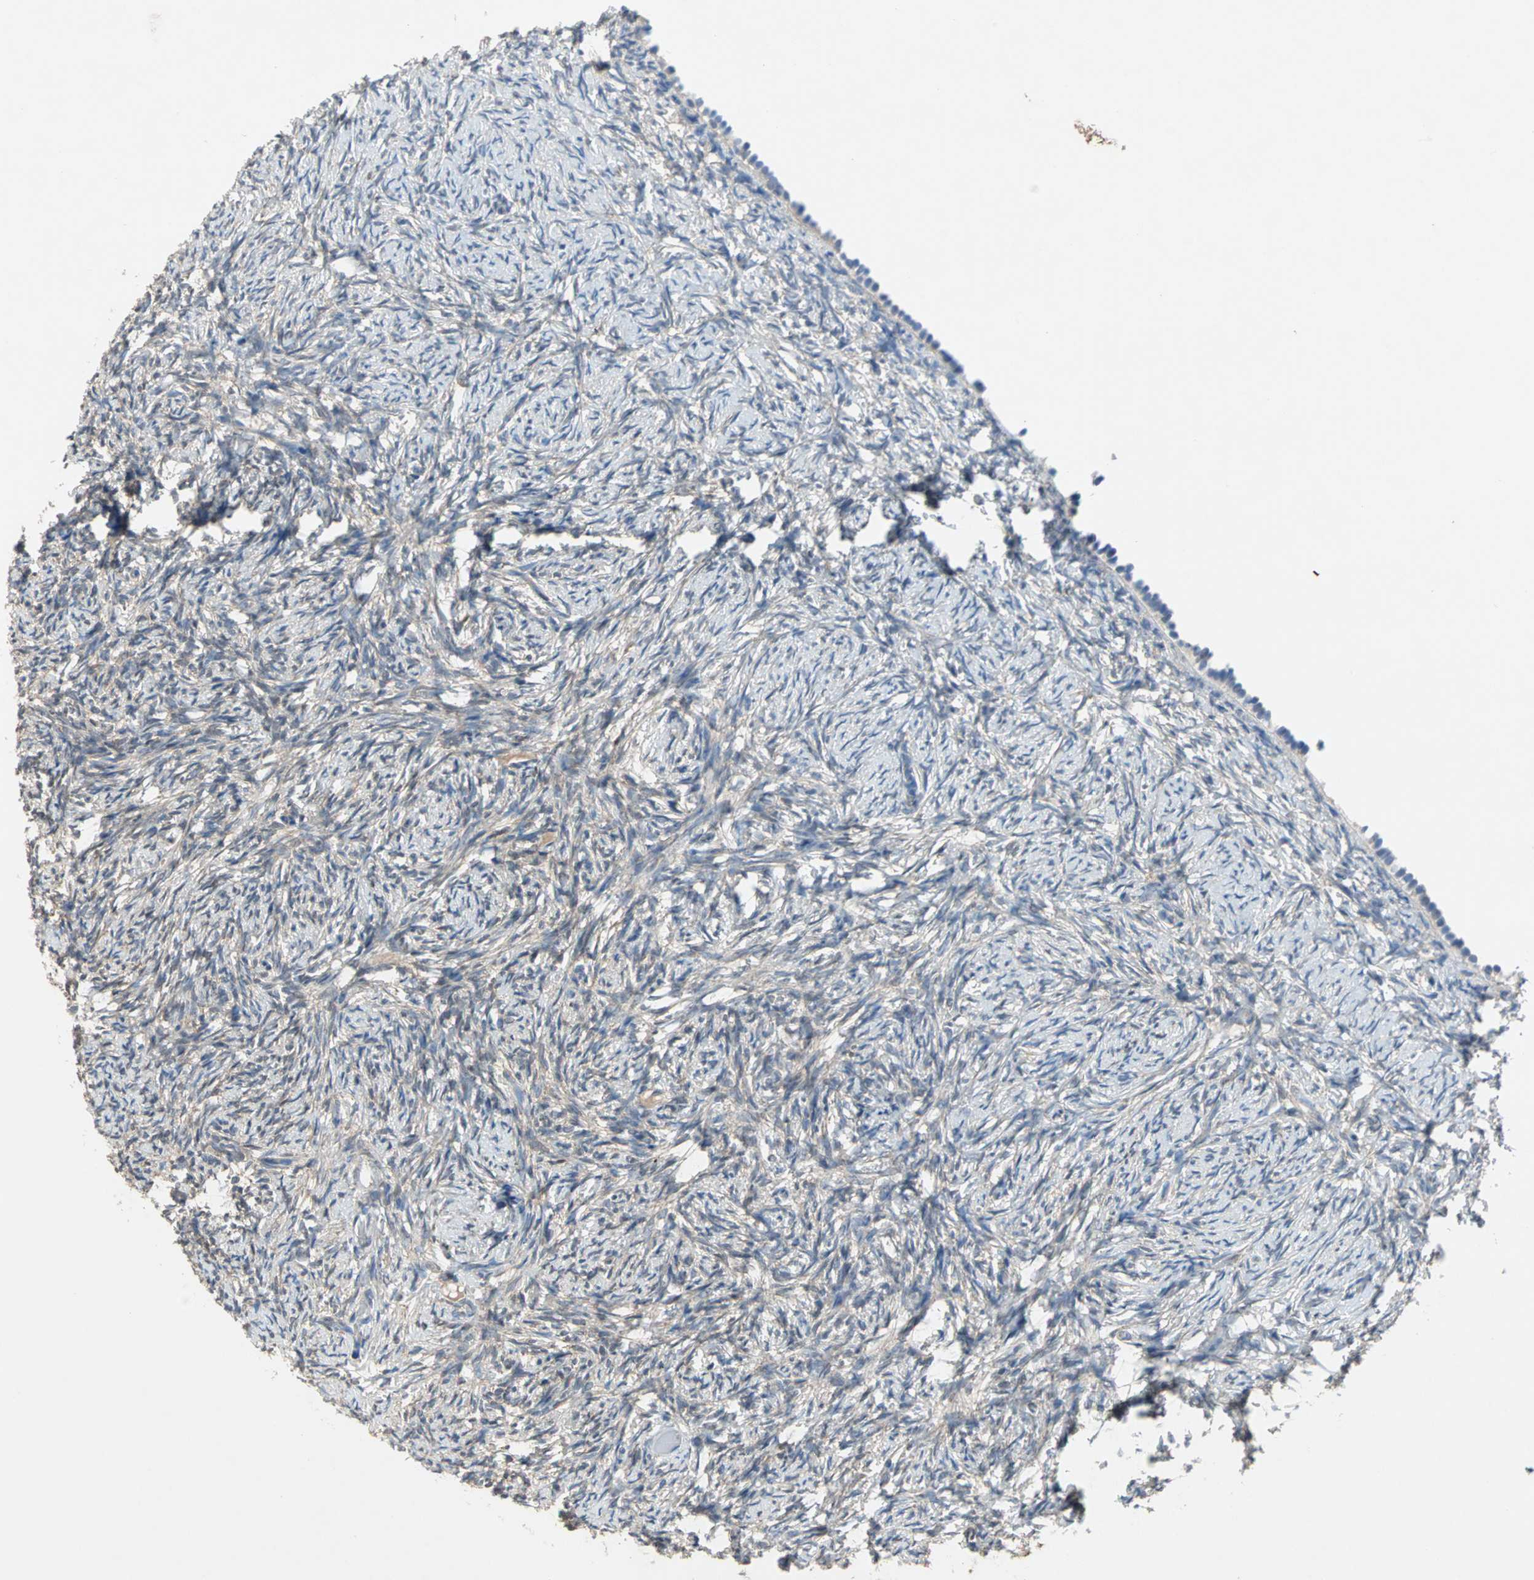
{"staining": {"intensity": "weak", "quantity": ">75%", "location": "cytoplasmic/membranous"}, "tissue": "ovary", "cell_type": "Ovarian stroma cells", "image_type": "normal", "snomed": [{"axis": "morphology", "description": "Normal tissue, NOS"}, {"axis": "topography", "description": "Ovary"}], "caption": "Unremarkable ovary was stained to show a protein in brown. There is low levels of weak cytoplasmic/membranous positivity in about >75% of ovarian stroma cells.", "gene": "MPI", "patient": {"sex": "female", "age": 60}}